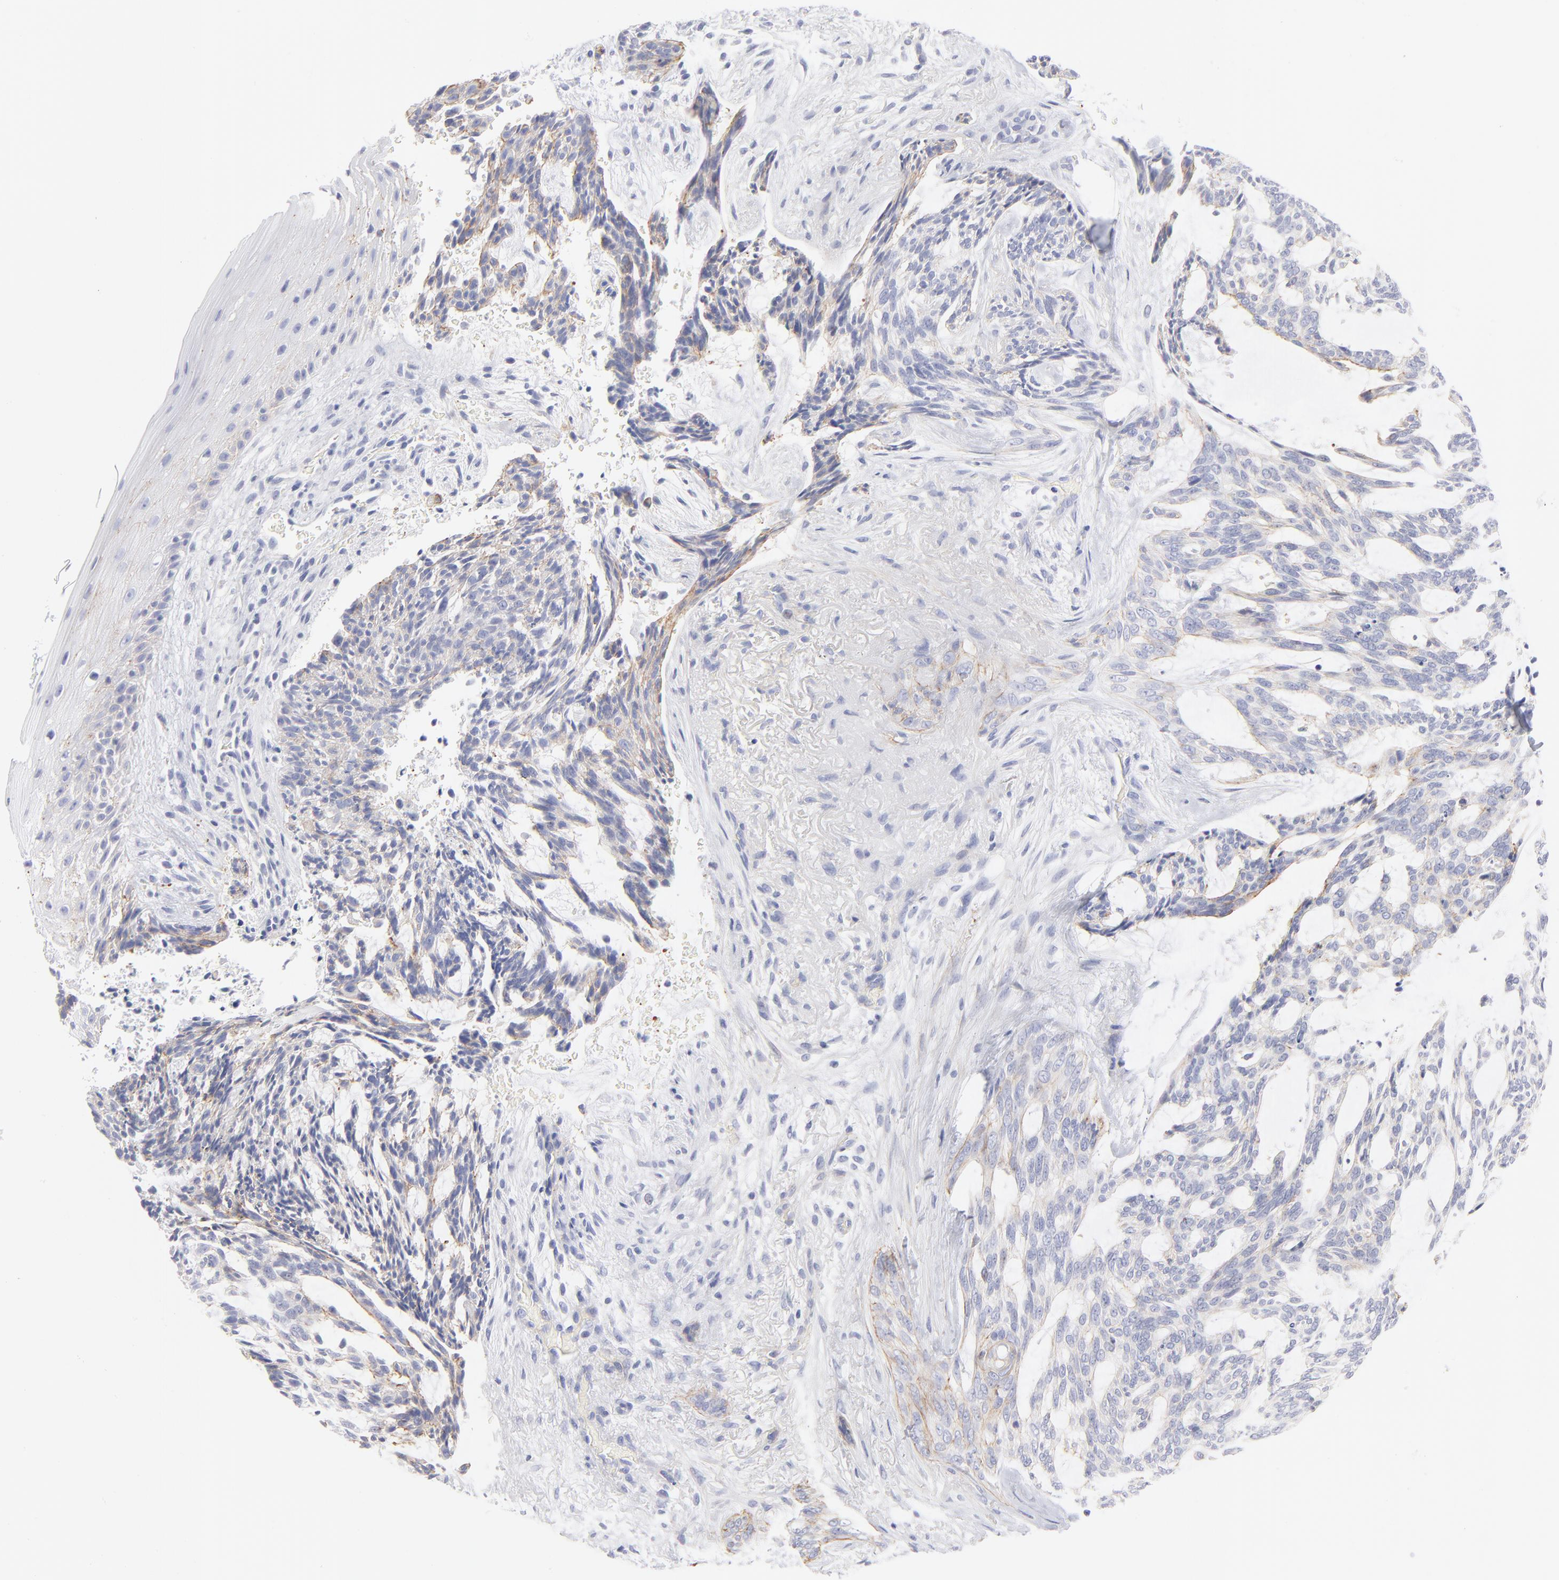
{"staining": {"intensity": "weak", "quantity": ">75%", "location": "cytoplasmic/membranous"}, "tissue": "skin cancer", "cell_type": "Tumor cells", "image_type": "cancer", "snomed": [{"axis": "morphology", "description": "Normal tissue, NOS"}, {"axis": "morphology", "description": "Basal cell carcinoma"}, {"axis": "topography", "description": "Skin"}], "caption": "This image exhibits immunohistochemistry (IHC) staining of human basal cell carcinoma (skin), with low weak cytoplasmic/membranous expression in about >75% of tumor cells.", "gene": "ACTA2", "patient": {"sex": "female", "age": 71}}